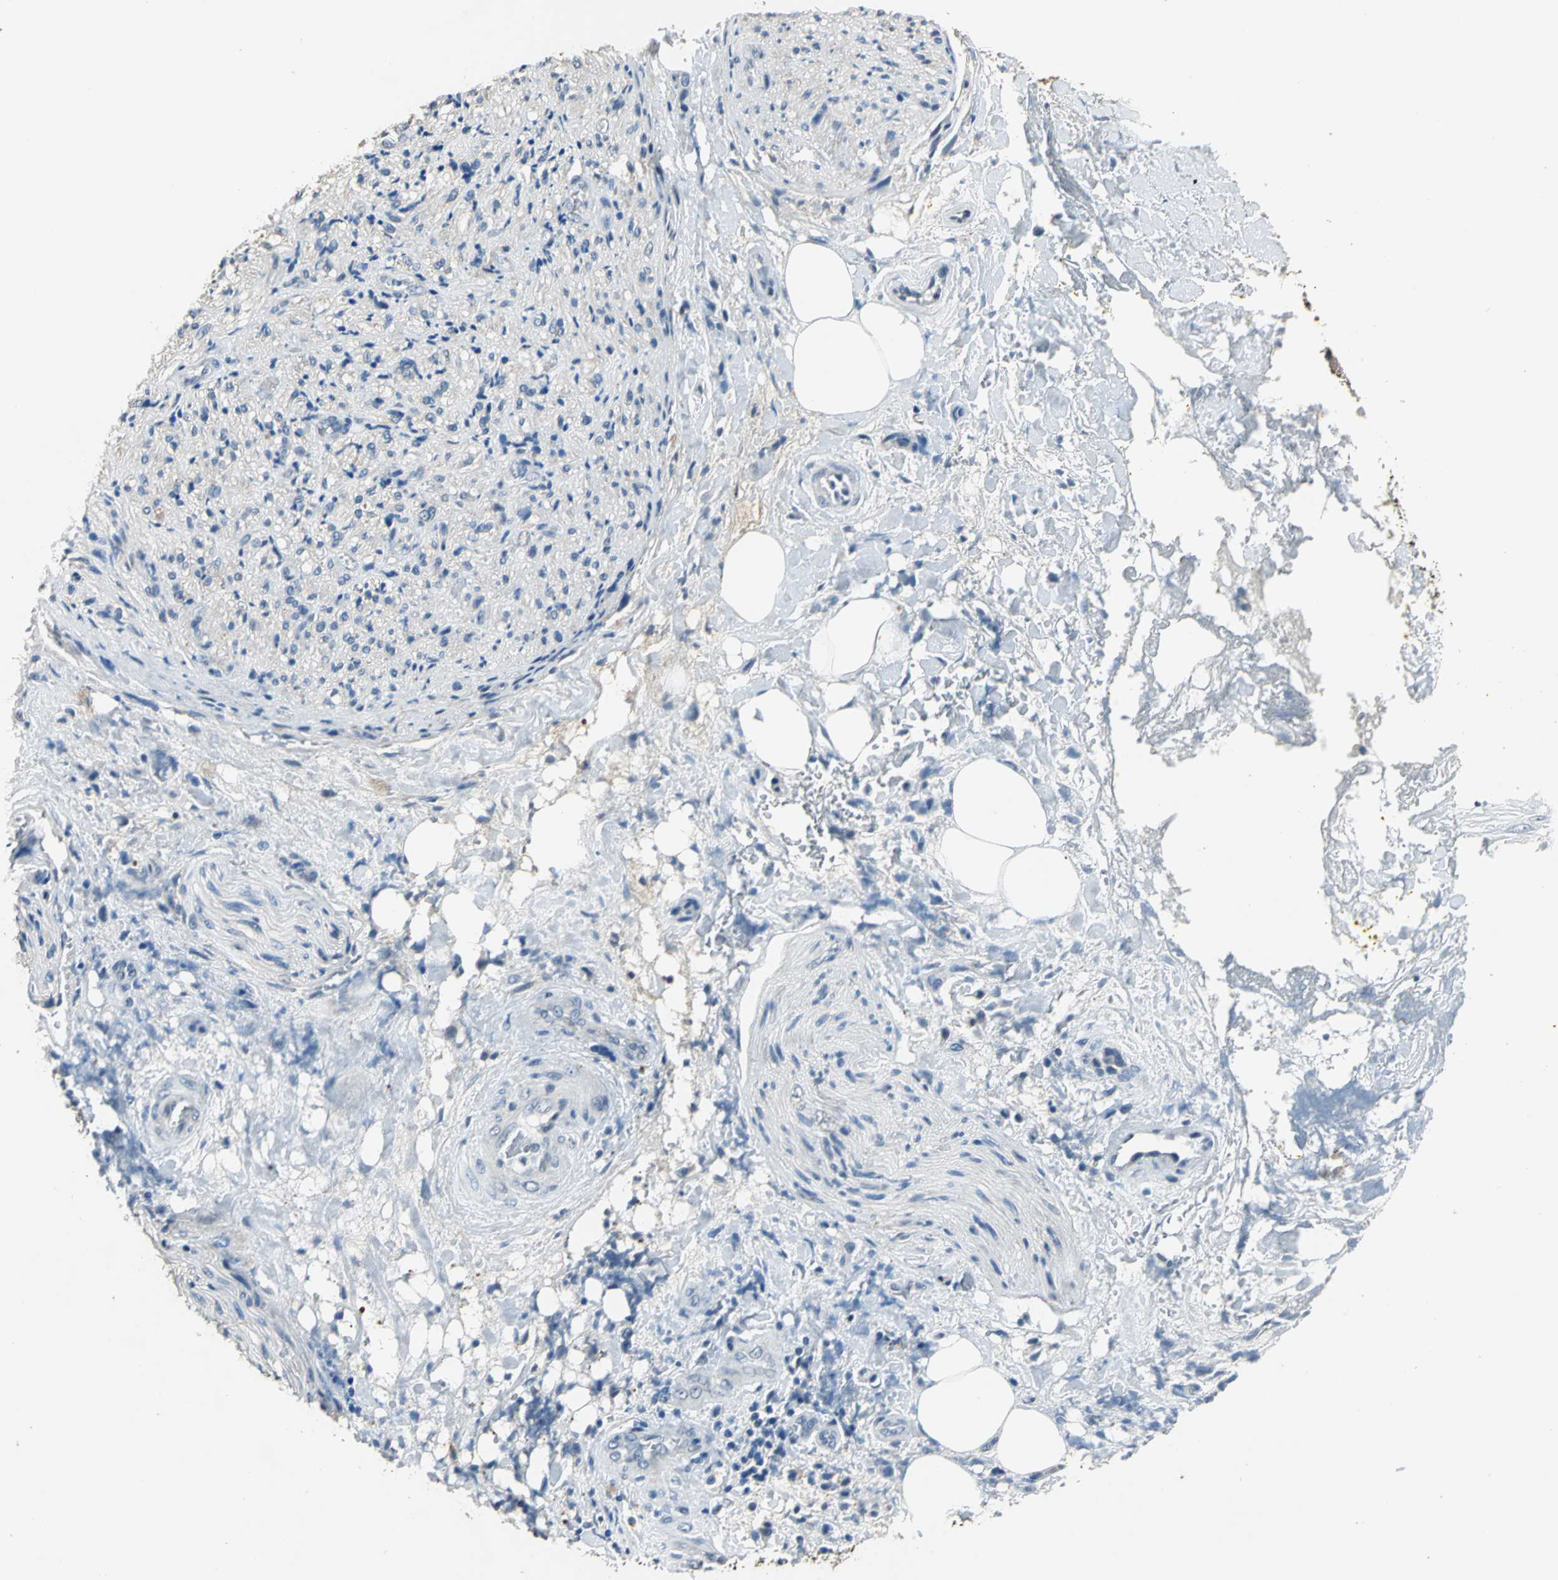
{"staining": {"intensity": "weak", "quantity": "25%-75%", "location": "cytoplasmic/membranous"}, "tissue": "pancreatic cancer", "cell_type": "Tumor cells", "image_type": "cancer", "snomed": [{"axis": "morphology", "description": "Adenocarcinoma, NOS"}, {"axis": "topography", "description": "Pancreas"}], "caption": "Immunohistochemistry (IHC) micrograph of neoplastic tissue: human pancreatic cancer (adenocarcinoma) stained using immunohistochemistry shows low levels of weak protein expression localized specifically in the cytoplasmic/membranous of tumor cells, appearing as a cytoplasmic/membranous brown color.", "gene": "OCLN", "patient": {"sex": "male", "age": 70}}